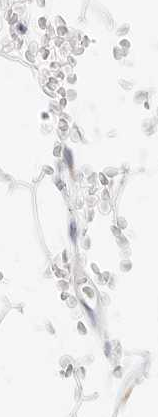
{"staining": {"intensity": "weak", "quantity": "<25%", "location": "cytoplasmic/membranous"}, "tissue": "adipose tissue", "cell_type": "Adipocytes", "image_type": "normal", "snomed": [{"axis": "morphology", "description": "Normal tissue, NOS"}, {"axis": "topography", "description": "Breast"}], "caption": "Photomicrograph shows no protein expression in adipocytes of benign adipose tissue.", "gene": "ATL1", "patient": {"sex": "female", "age": 23}}